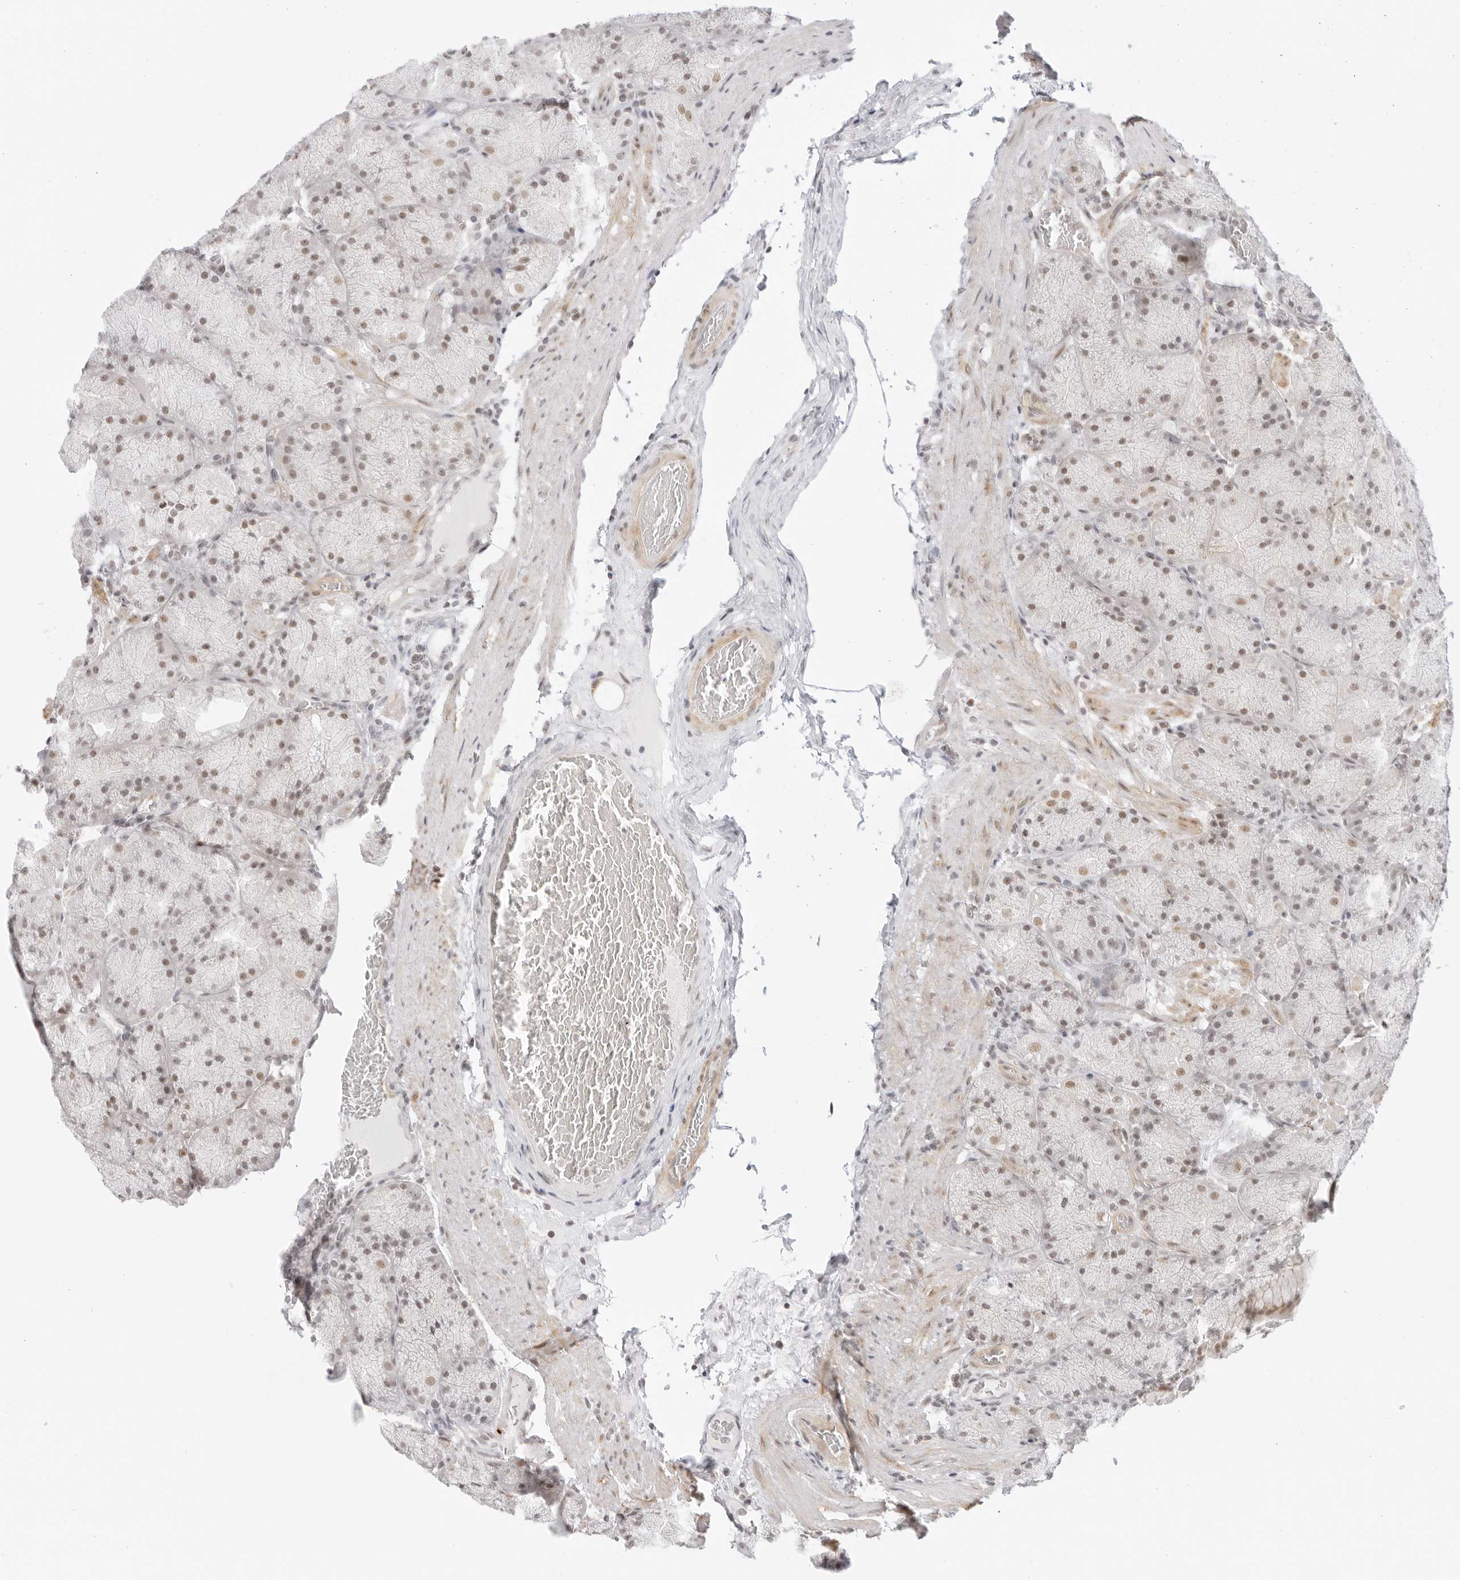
{"staining": {"intensity": "moderate", "quantity": "25%-75%", "location": "nuclear"}, "tissue": "stomach", "cell_type": "Glandular cells", "image_type": "normal", "snomed": [{"axis": "morphology", "description": "Normal tissue, NOS"}, {"axis": "topography", "description": "Stomach, upper"}, {"axis": "topography", "description": "Stomach"}], "caption": "Moderate nuclear positivity for a protein is identified in approximately 25%-75% of glandular cells of normal stomach using immunohistochemistry (IHC).", "gene": "TCIM", "patient": {"sex": "male", "age": 48}}